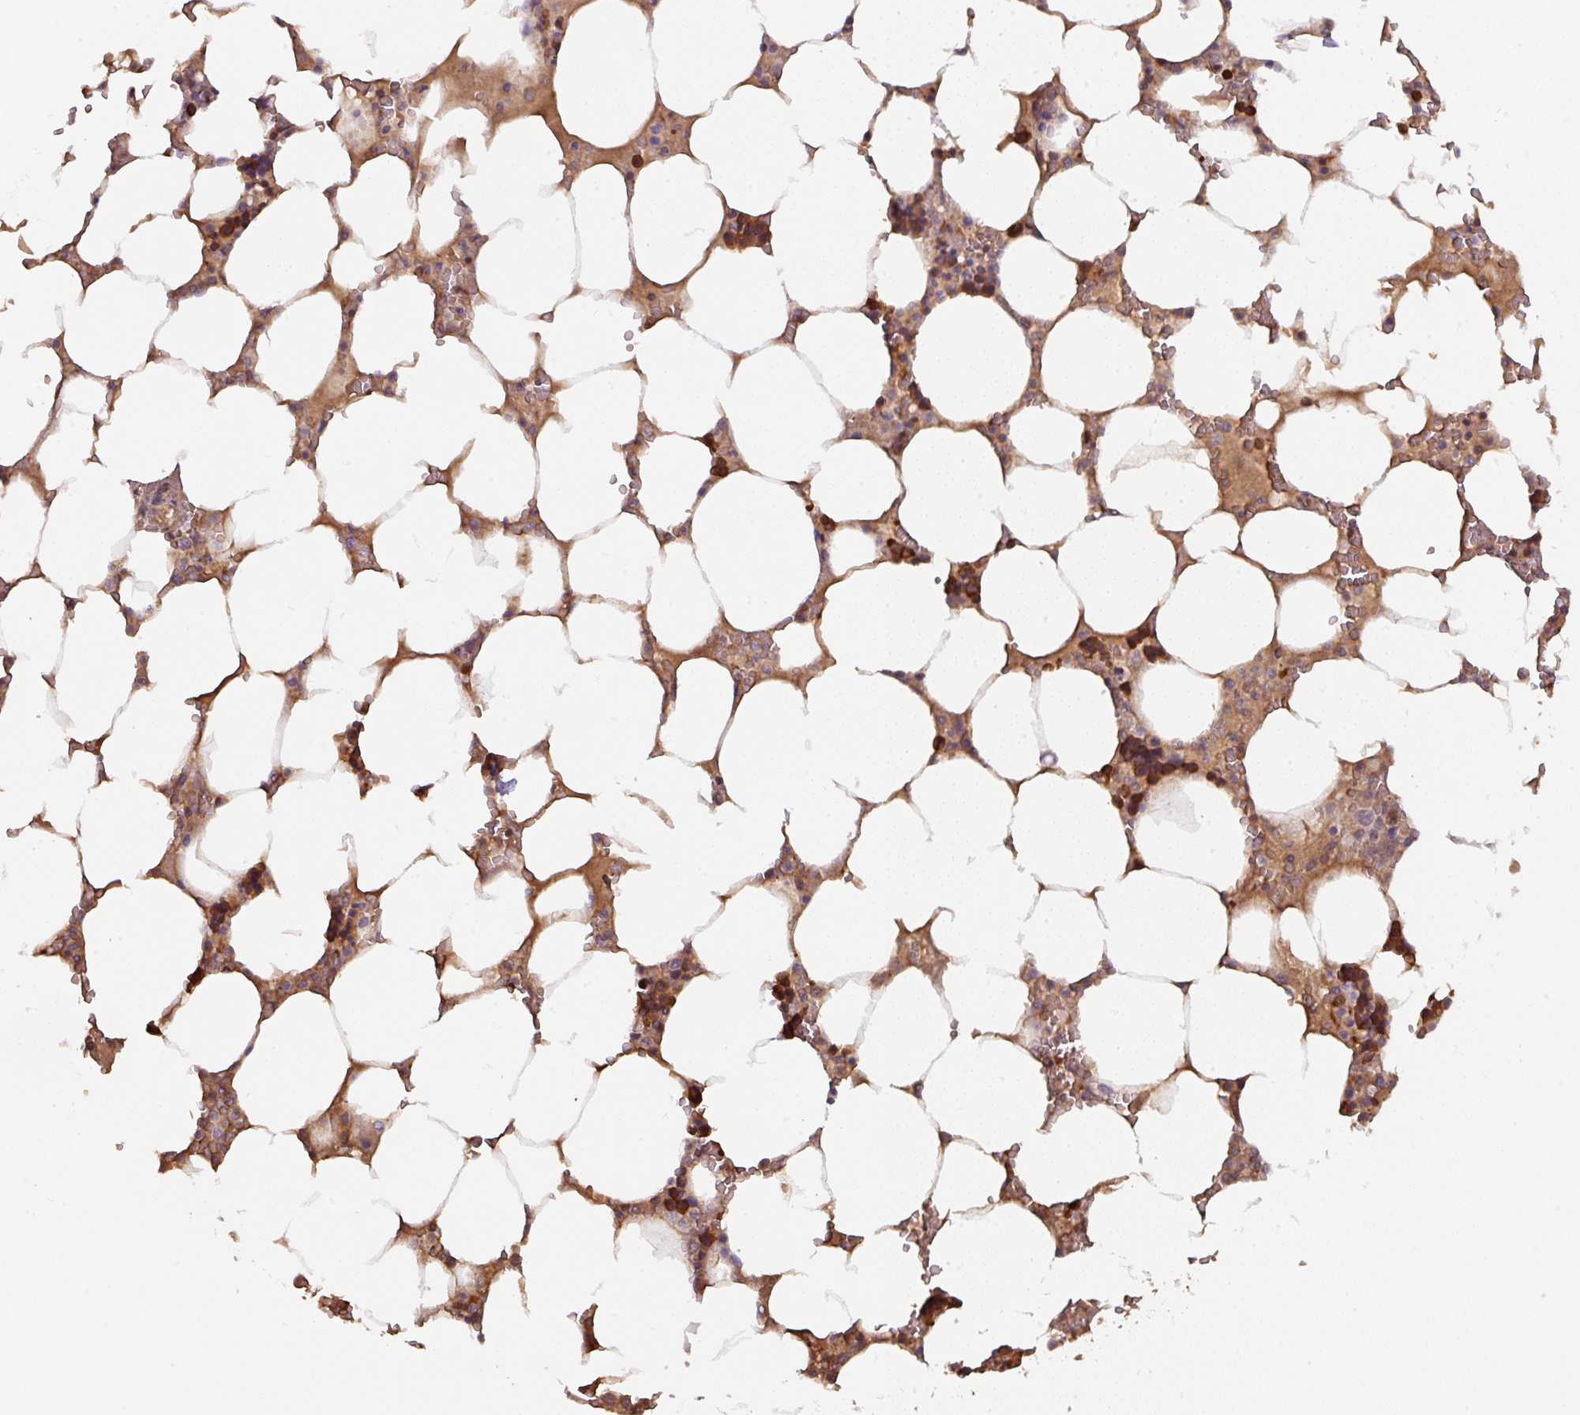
{"staining": {"intensity": "strong", "quantity": "25%-75%", "location": "cytoplasmic/membranous"}, "tissue": "bone marrow", "cell_type": "Hematopoietic cells", "image_type": "normal", "snomed": [{"axis": "morphology", "description": "Normal tissue, NOS"}, {"axis": "topography", "description": "Bone marrow"}], "caption": "Unremarkable bone marrow shows strong cytoplasmic/membranous staining in about 25%-75% of hematopoietic cells, visualized by immunohistochemistry.", "gene": "ST13", "patient": {"sex": "male", "age": 64}}